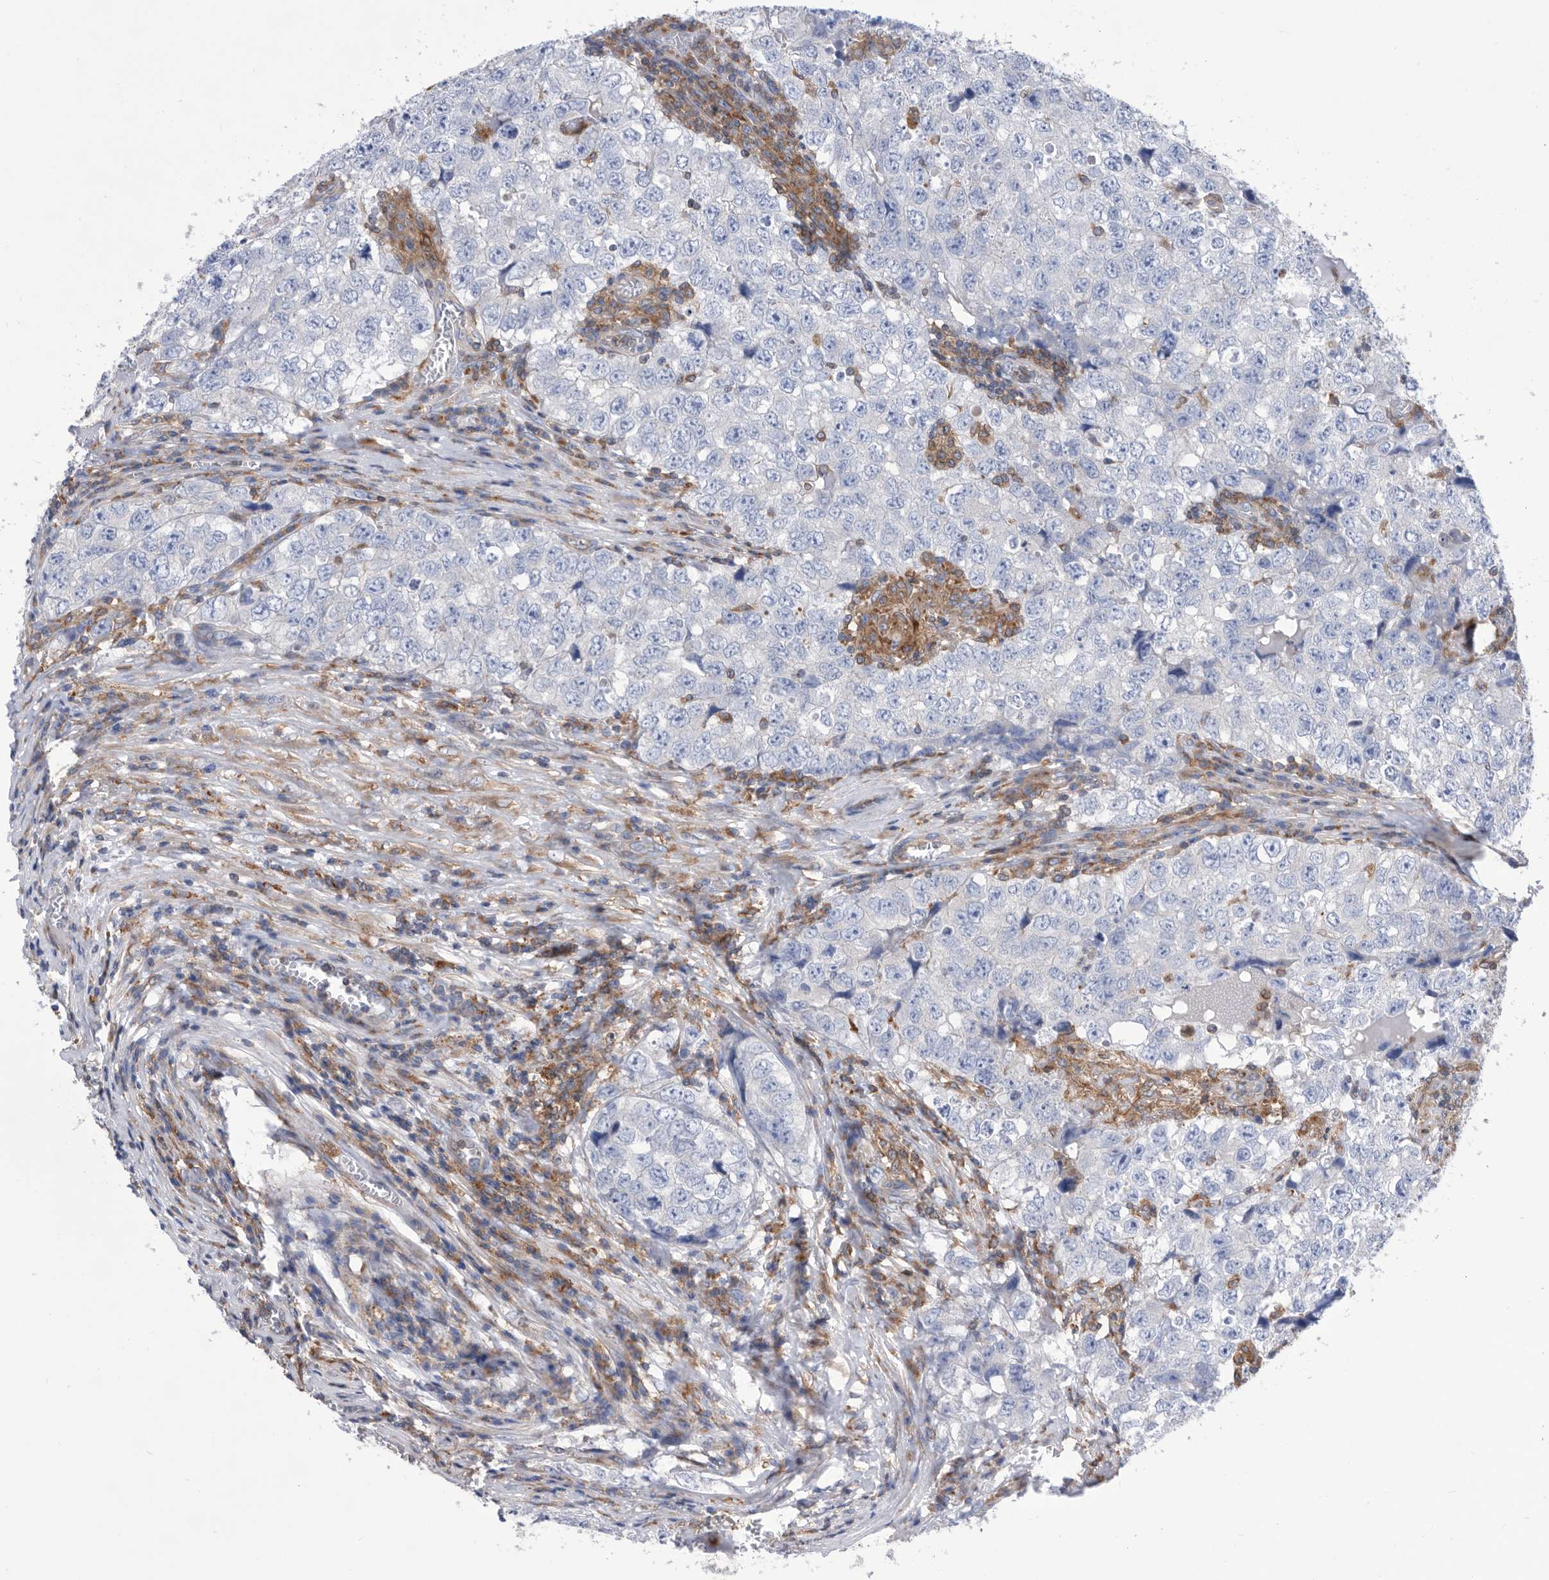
{"staining": {"intensity": "negative", "quantity": "none", "location": "none"}, "tissue": "testis cancer", "cell_type": "Tumor cells", "image_type": "cancer", "snomed": [{"axis": "morphology", "description": "Seminoma, NOS"}, {"axis": "morphology", "description": "Carcinoma, Embryonal, NOS"}, {"axis": "topography", "description": "Testis"}], "caption": "IHC micrograph of testis cancer (embryonal carcinoma) stained for a protein (brown), which exhibits no positivity in tumor cells.", "gene": "SMG7", "patient": {"sex": "male", "age": 43}}